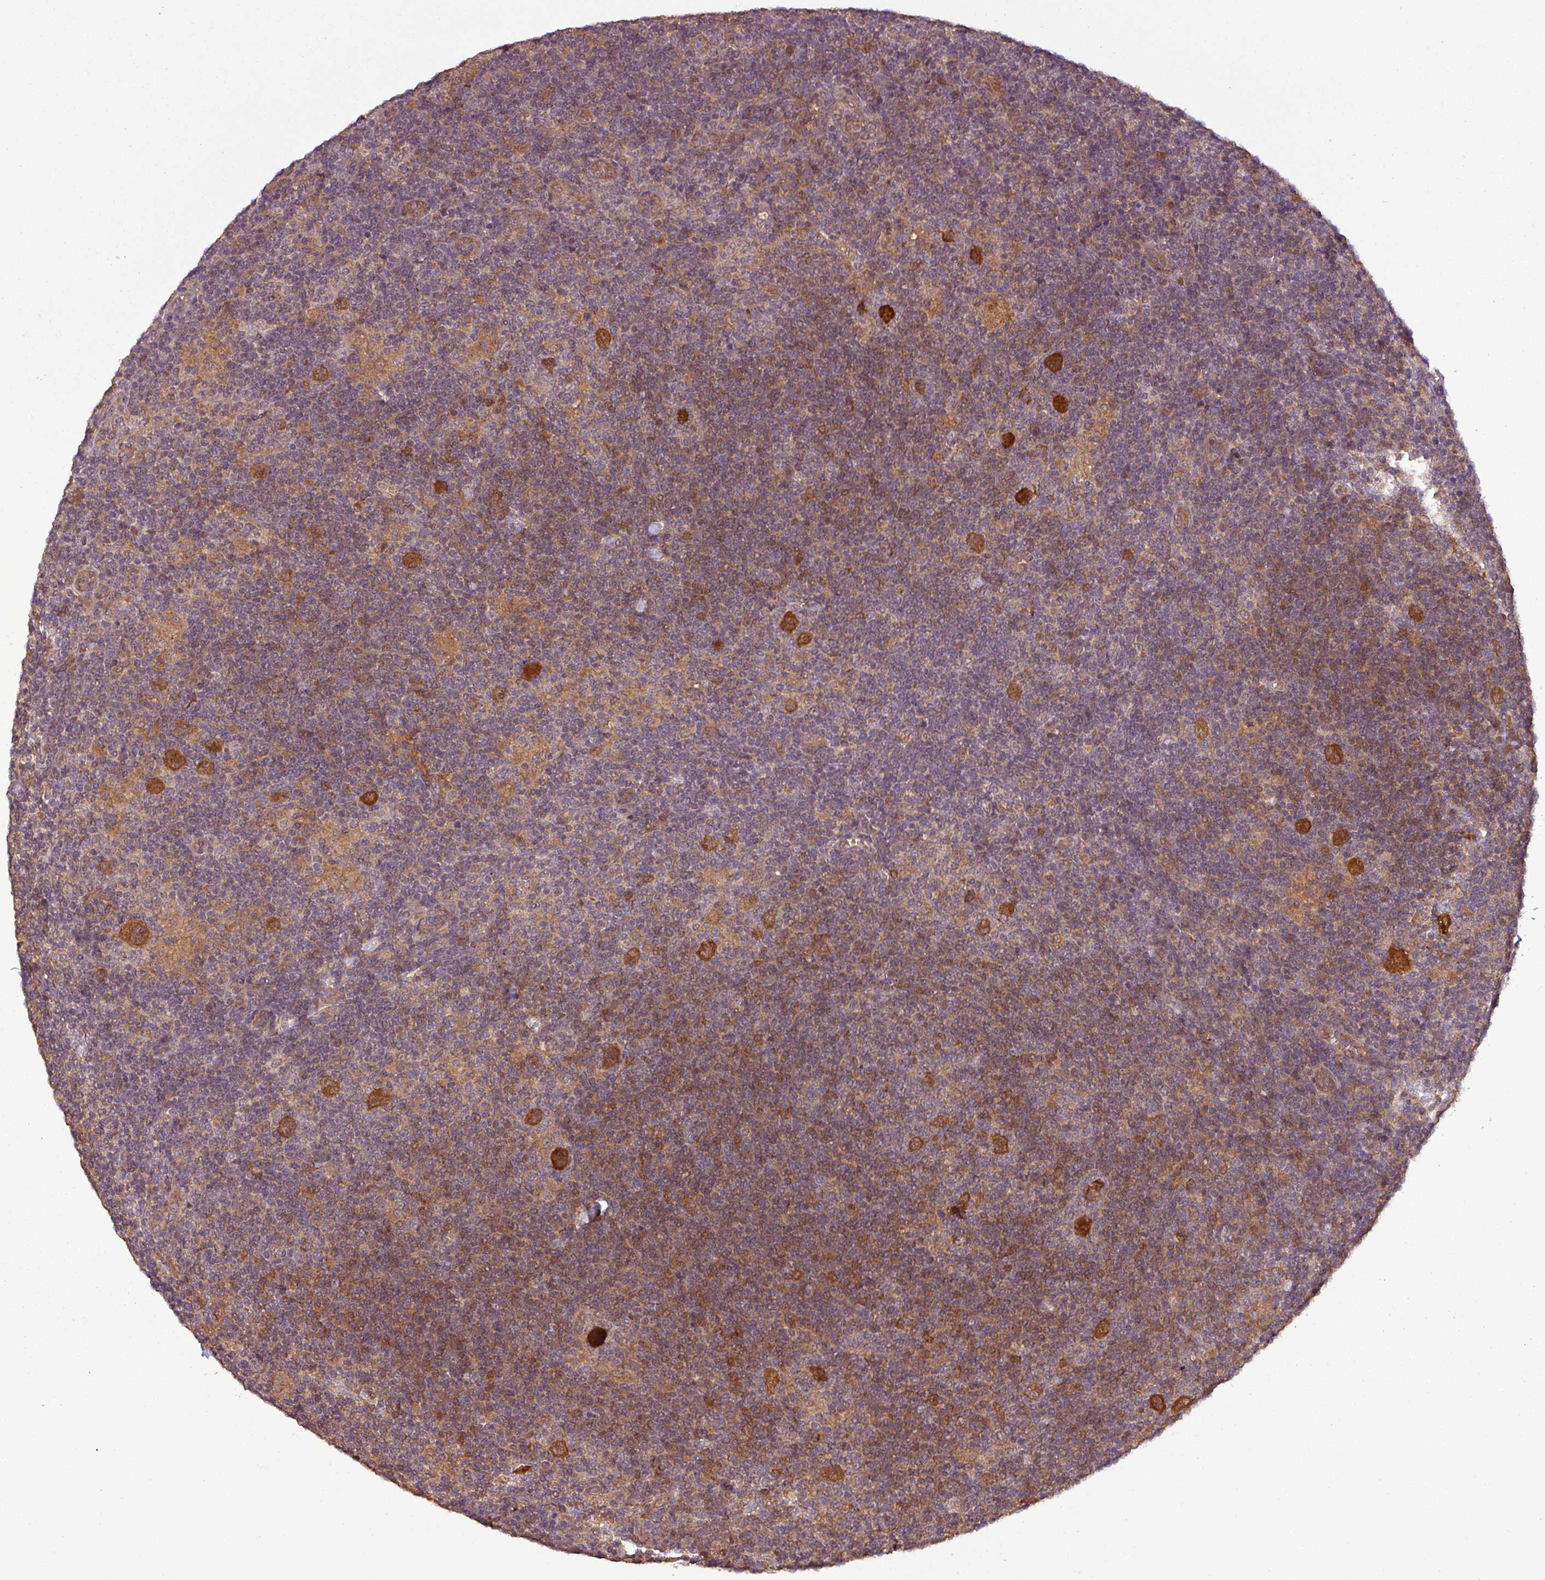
{"staining": {"intensity": "moderate", "quantity": ">75%", "location": "cytoplasmic/membranous"}, "tissue": "lymphoma", "cell_type": "Tumor cells", "image_type": "cancer", "snomed": [{"axis": "morphology", "description": "Hodgkin's disease, NOS"}, {"axis": "topography", "description": "Lymph node"}], "caption": "High-power microscopy captured an IHC image of lymphoma, revealing moderate cytoplasmic/membranous positivity in about >75% of tumor cells. The staining was performed using DAB (3,3'-diaminobenzidine) to visualize the protein expression in brown, while the nuclei were stained in blue with hematoxylin (Magnification: 20x).", "gene": "NT5C3A", "patient": {"sex": "female", "age": 57}}